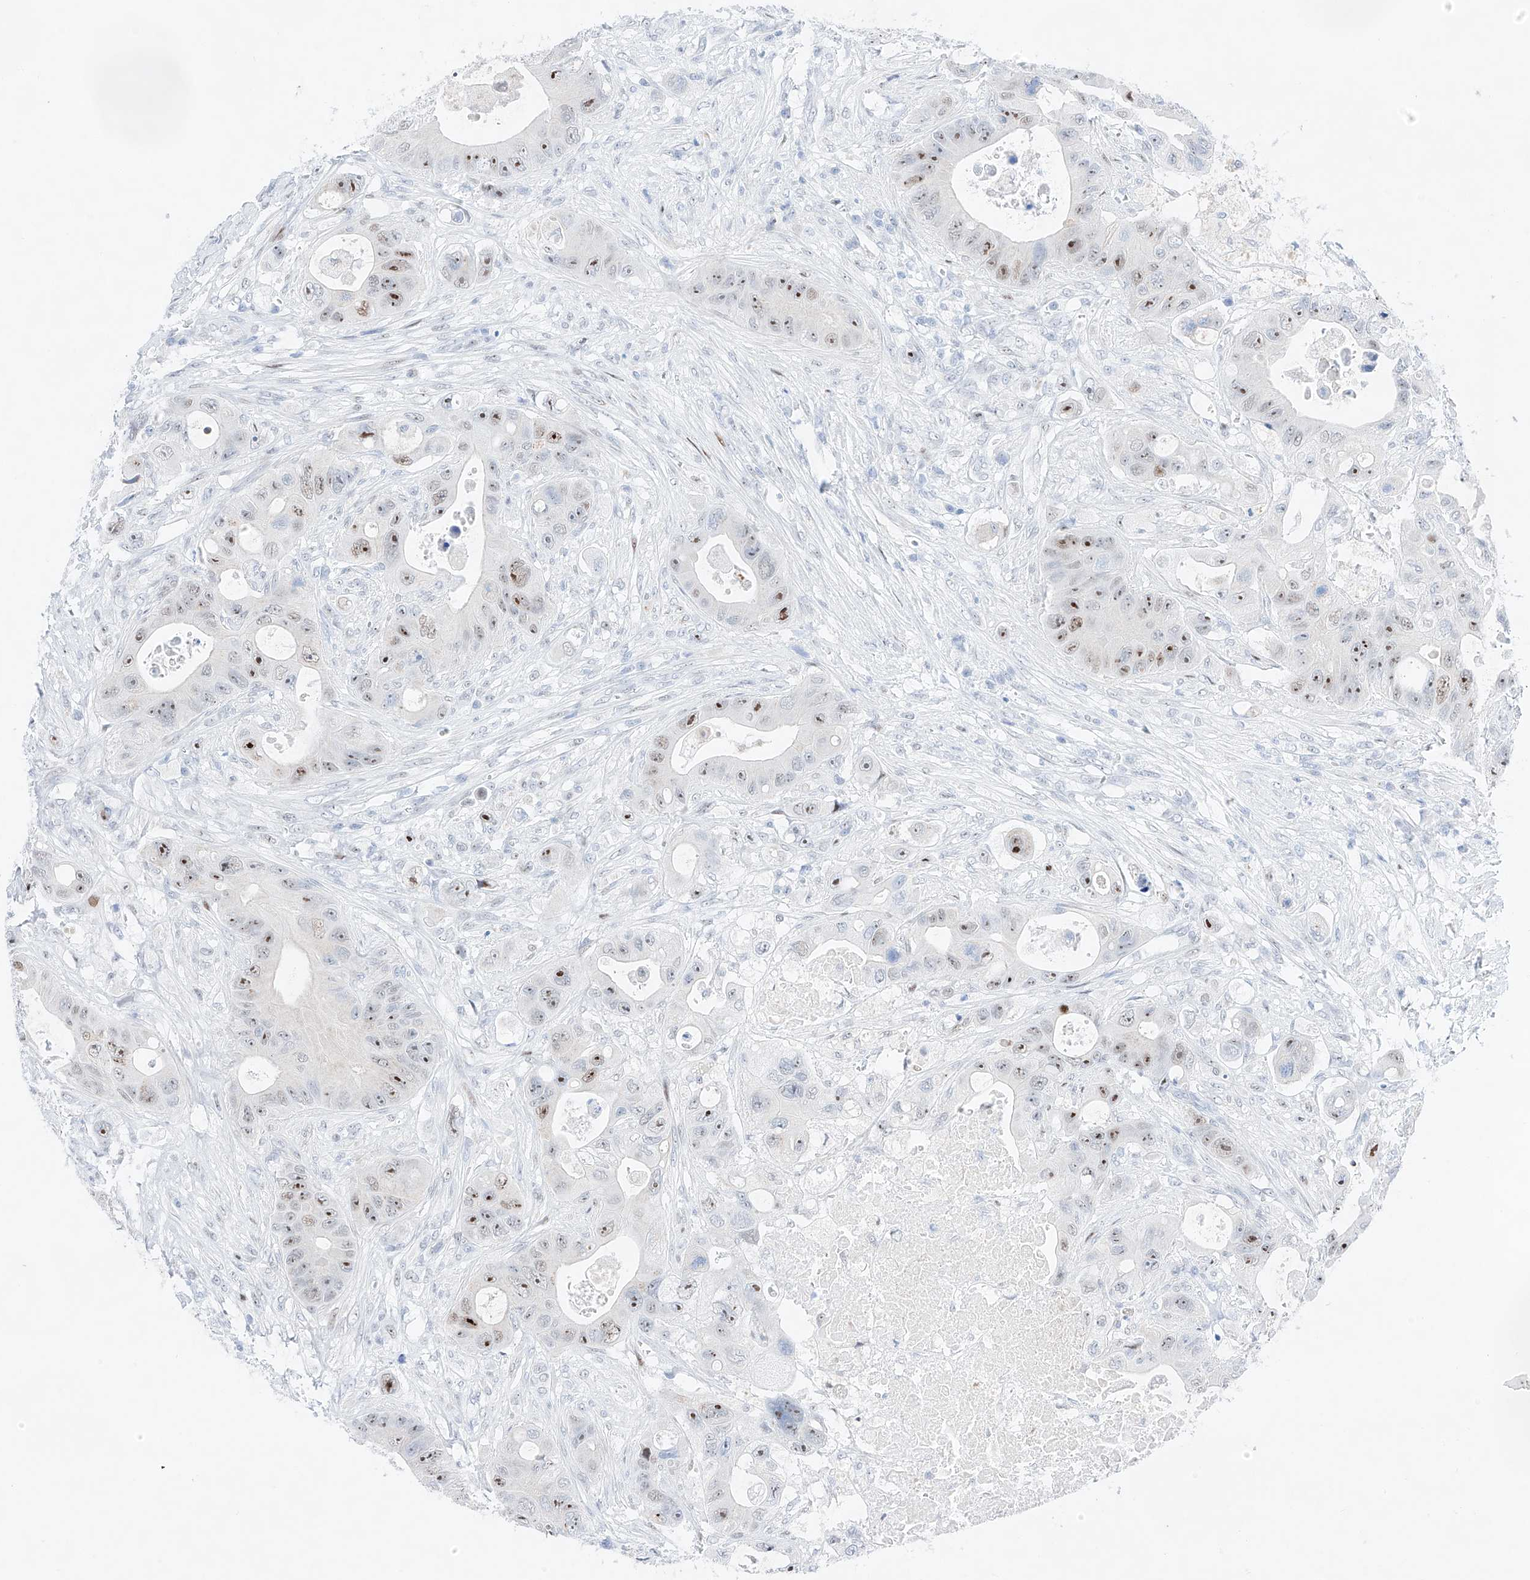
{"staining": {"intensity": "moderate", "quantity": "25%-75%", "location": "nuclear"}, "tissue": "colorectal cancer", "cell_type": "Tumor cells", "image_type": "cancer", "snomed": [{"axis": "morphology", "description": "Adenocarcinoma, NOS"}, {"axis": "topography", "description": "Colon"}], "caption": "A medium amount of moderate nuclear expression is identified in about 25%-75% of tumor cells in colorectal cancer (adenocarcinoma) tissue.", "gene": "NT5C3B", "patient": {"sex": "female", "age": 46}}